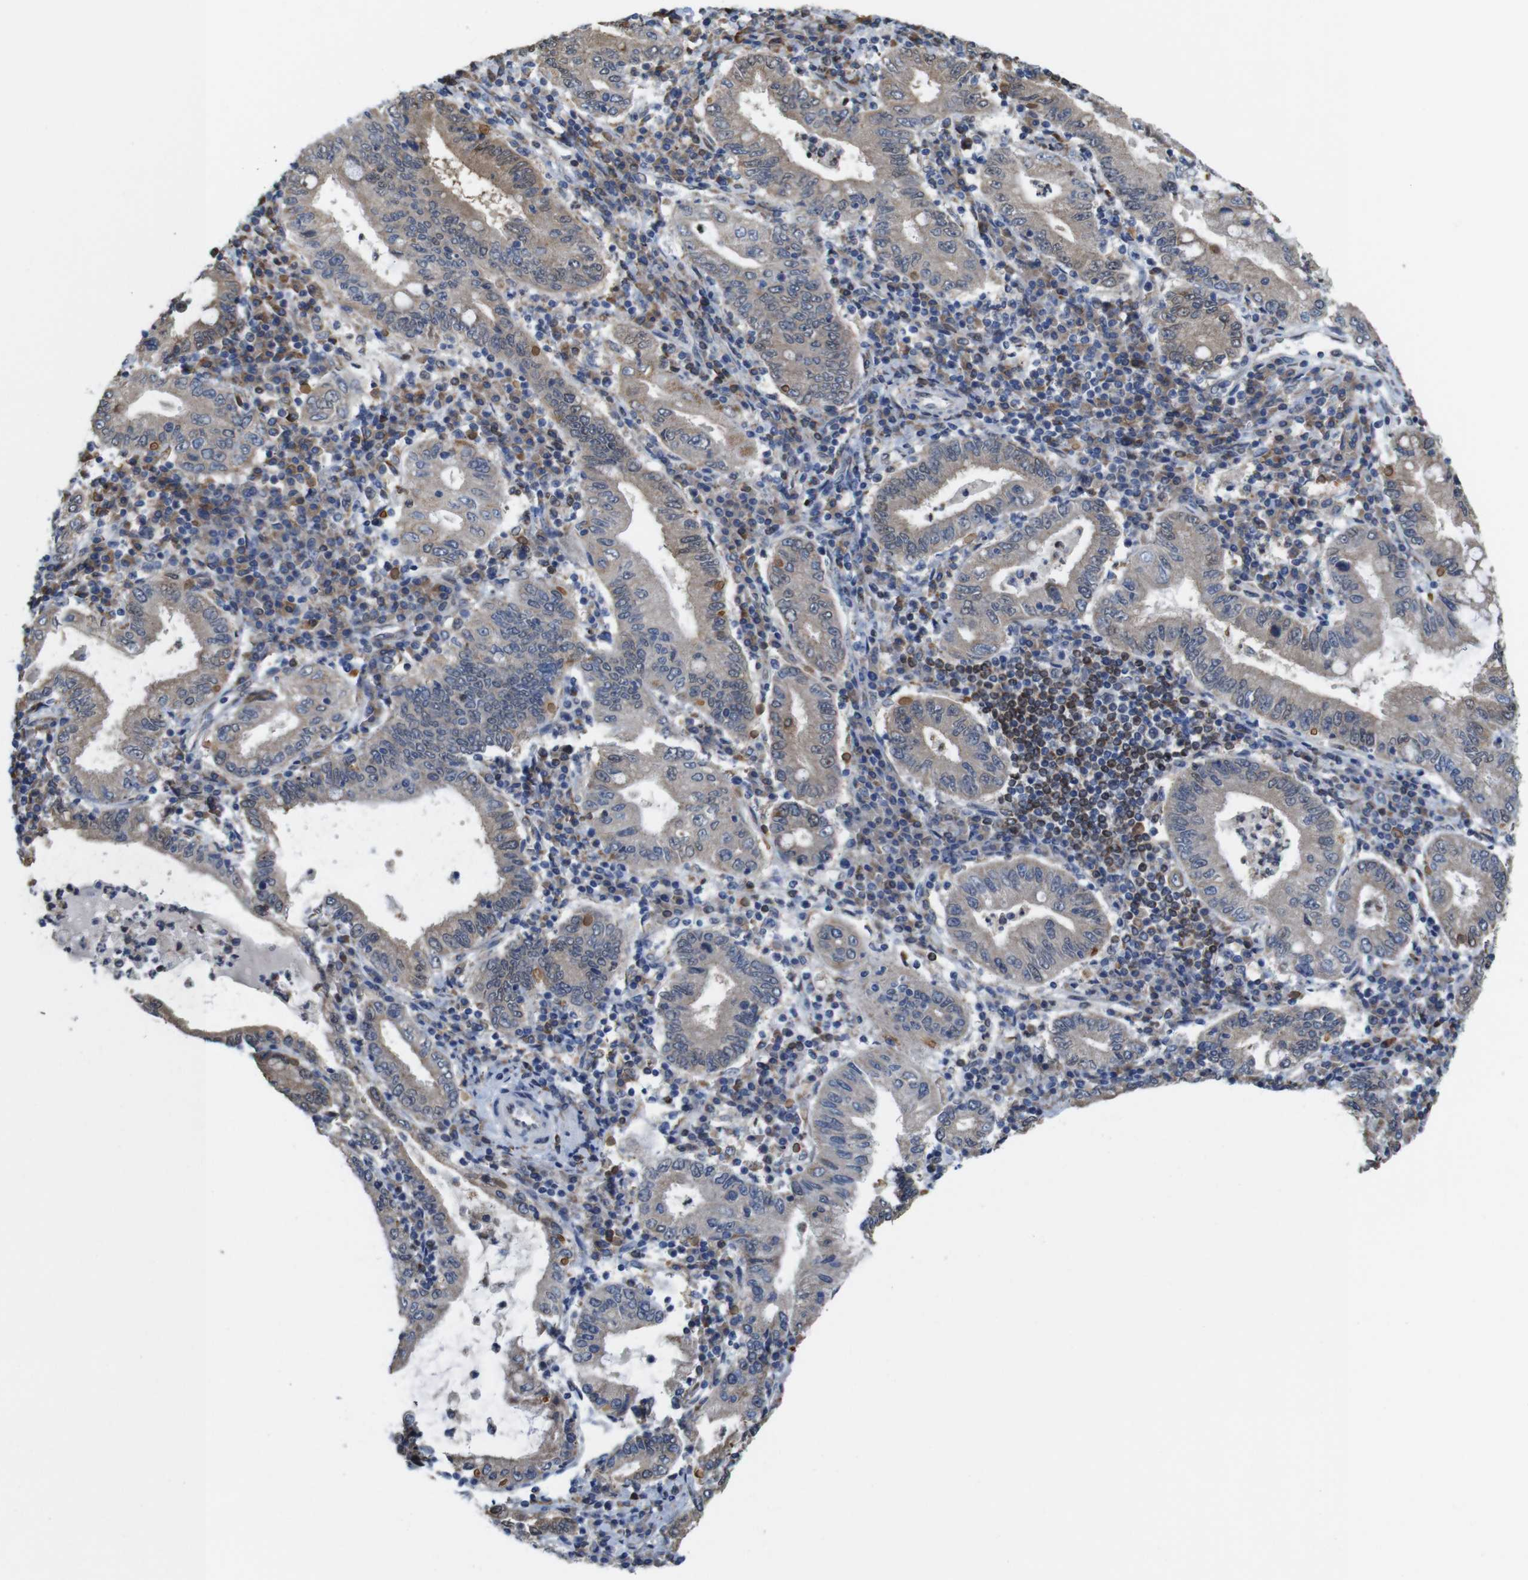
{"staining": {"intensity": "moderate", "quantity": ">75%", "location": "cytoplasmic/membranous"}, "tissue": "stomach cancer", "cell_type": "Tumor cells", "image_type": "cancer", "snomed": [{"axis": "morphology", "description": "Normal tissue, NOS"}, {"axis": "morphology", "description": "Adenocarcinoma, NOS"}, {"axis": "topography", "description": "Esophagus"}, {"axis": "topography", "description": "Stomach, upper"}, {"axis": "topography", "description": "Peripheral nerve tissue"}], "caption": "A medium amount of moderate cytoplasmic/membranous positivity is appreciated in about >75% of tumor cells in adenocarcinoma (stomach) tissue.", "gene": "PNMA8A", "patient": {"sex": "male", "age": 62}}